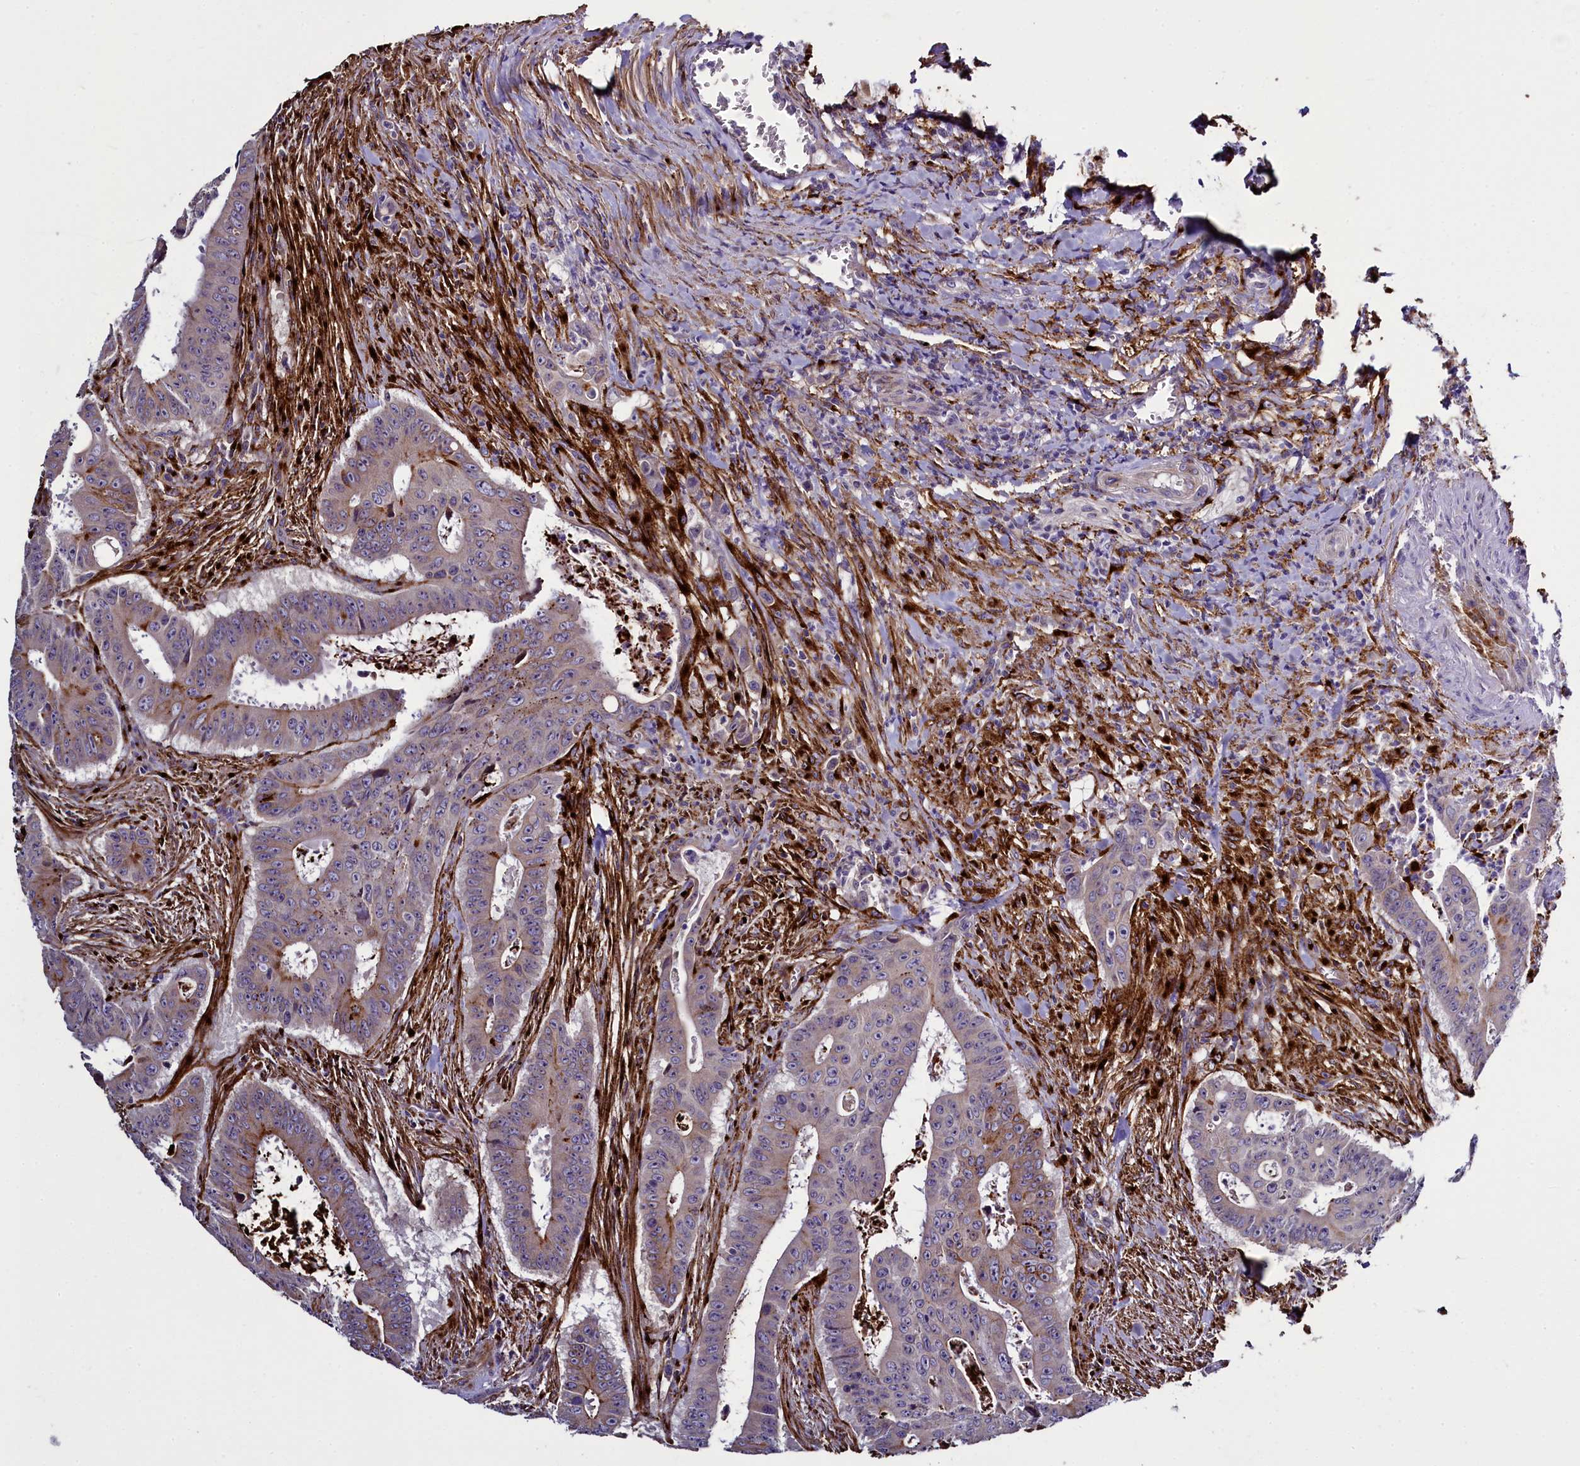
{"staining": {"intensity": "moderate", "quantity": "<25%", "location": "cytoplasmic/membranous"}, "tissue": "colorectal cancer", "cell_type": "Tumor cells", "image_type": "cancer", "snomed": [{"axis": "morphology", "description": "Adenocarcinoma, NOS"}, {"axis": "topography", "description": "Rectum"}], "caption": "Immunohistochemical staining of human colorectal cancer shows moderate cytoplasmic/membranous protein staining in approximately <25% of tumor cells.", "gene": "MRC2", "patient": {"sex": "female", "age": 75}}